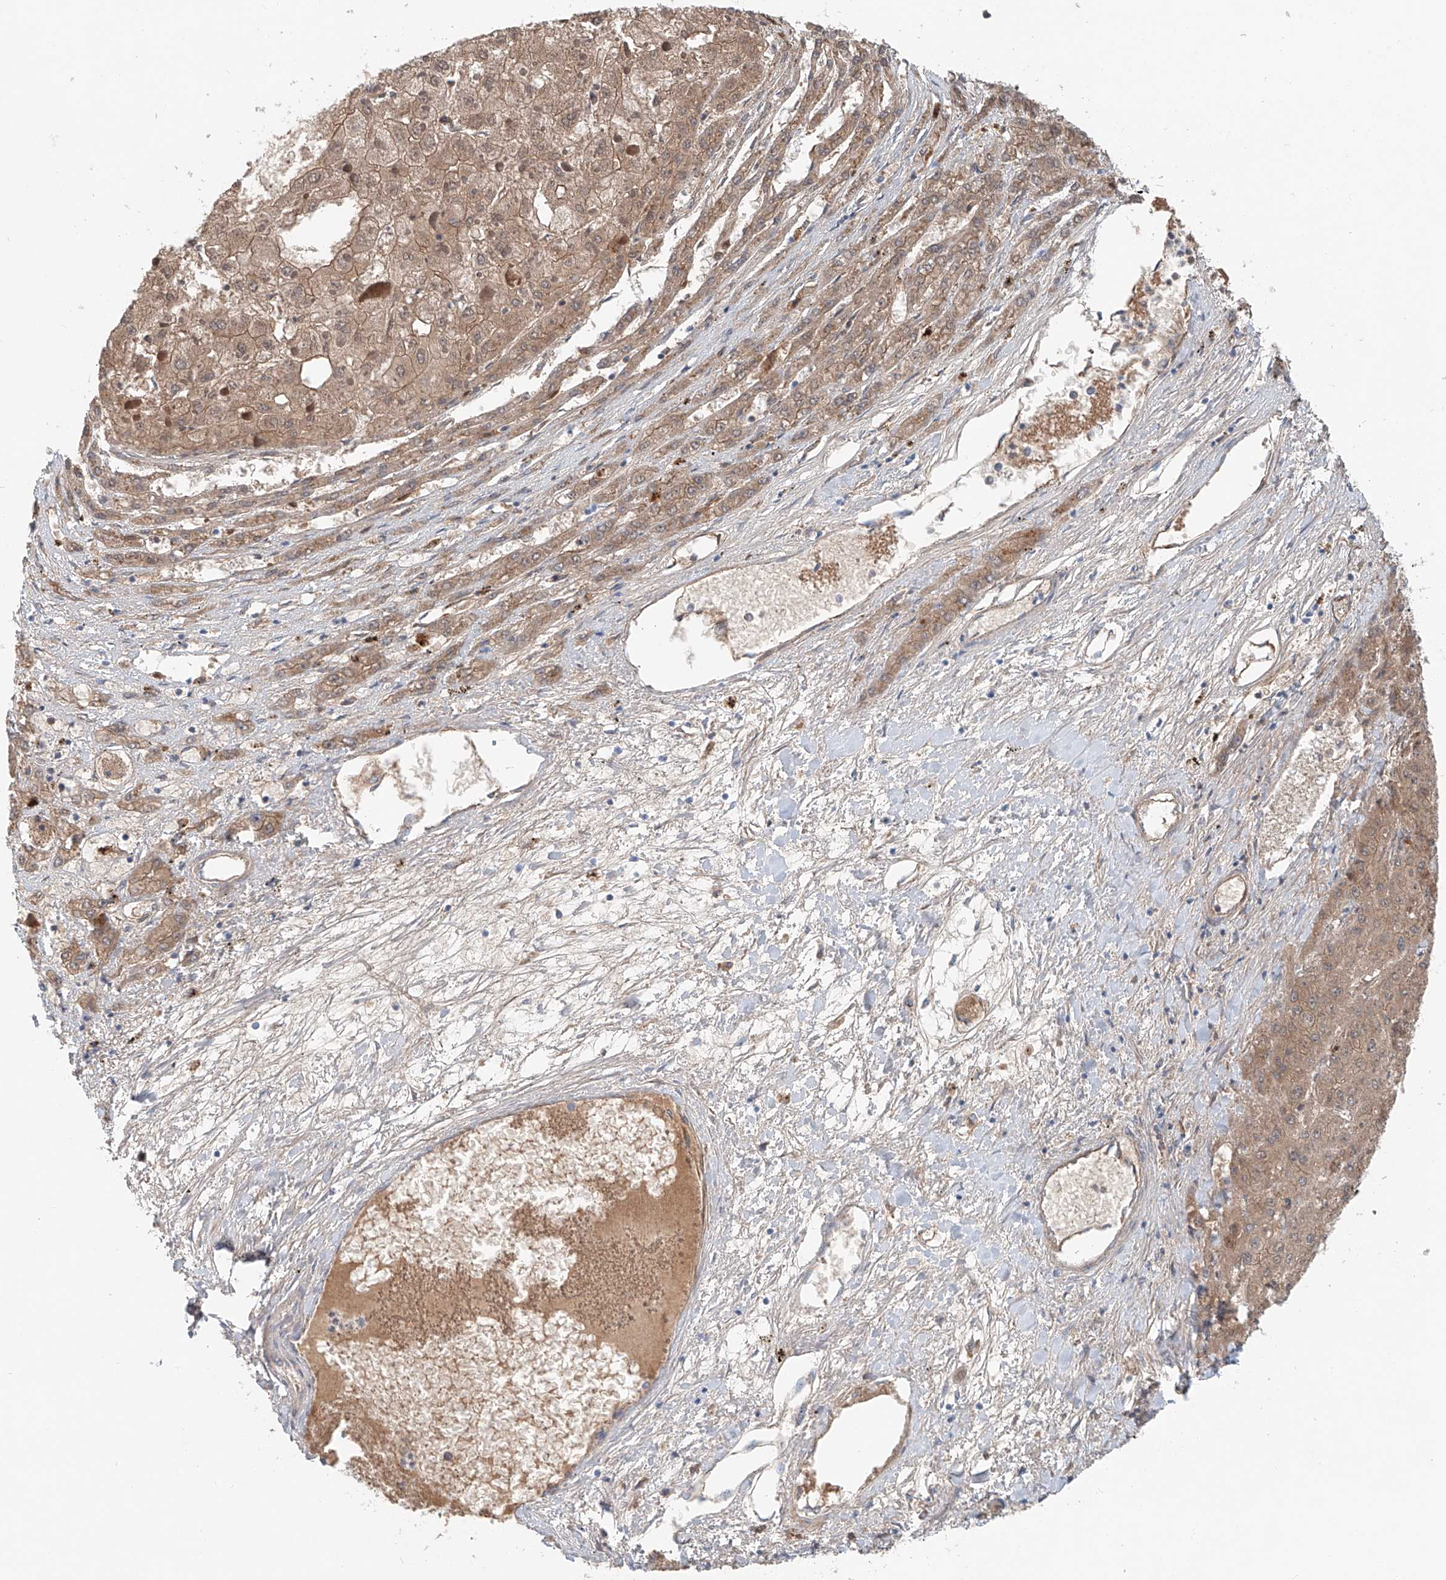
{"staining": {"intensity": "moderate", "quantity": ">75%", "location": "cytoplasmic/membranous"}, "tissue": "liver cancer", "cell_type": "Tumor cells", "image_type": "cancer", "snomed": [{"axis": "morphology", "description": "Carcinoma, Hepatocellular, NOS"}, {"axis": "topography", "description": "Liver"}], "caption": "Immunohistochemistry (DAB) staining of liver hepatocellular carcinoma displays moderate cytoplasmic/membranous protein positivity in about >75% of tumor cells. Immunohistochemistry stains the protein of interest in brown and the nuclei are stained blue.", "gene": "FRYL", "patient": {"sex": "female", "age": 73}}